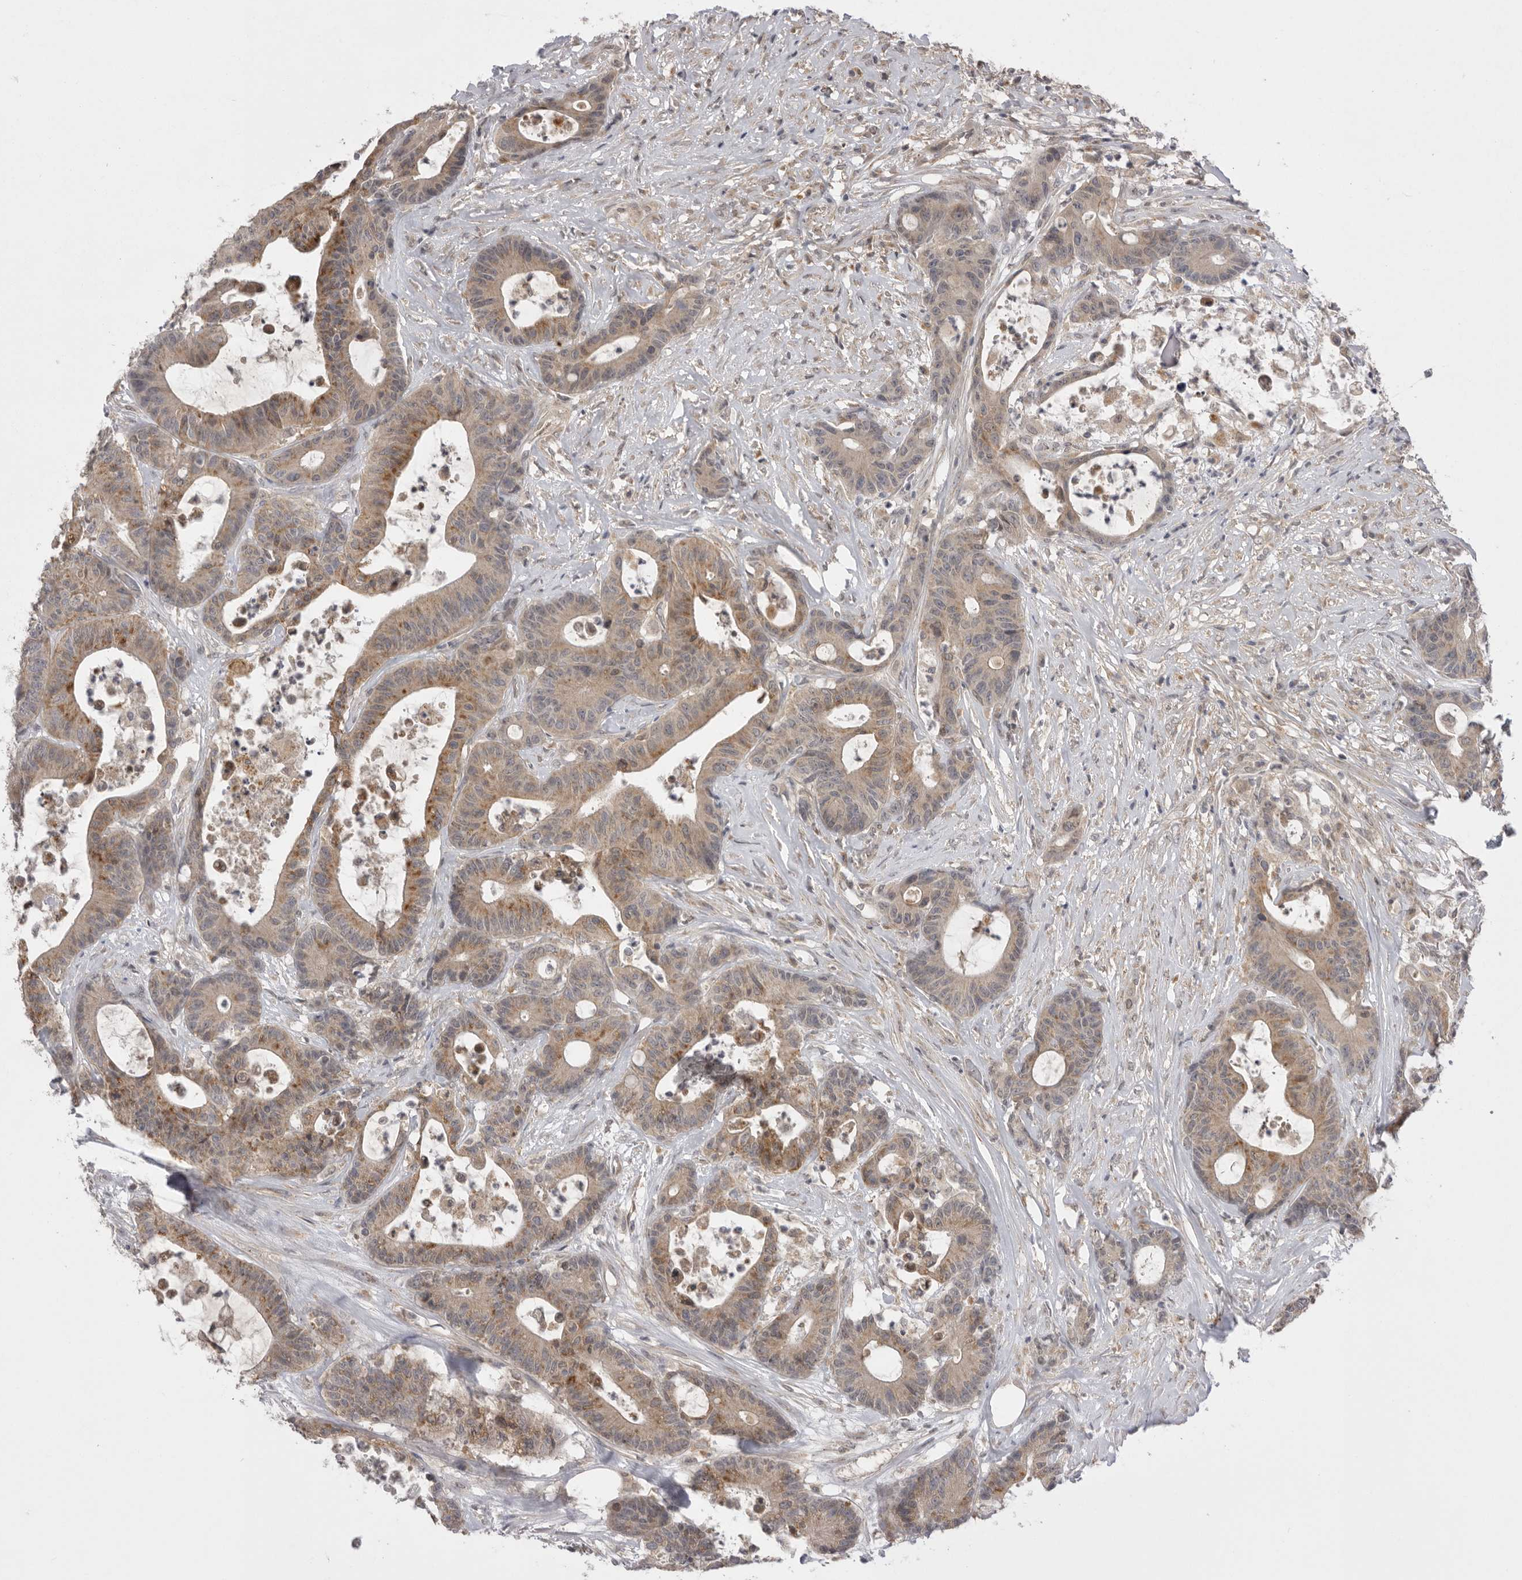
{"staining": {"intensity": "moderate", "quantity": ">75%", "location": "cytoplasmic/membranous"}, "tissue": "colorectal cancer", "cell_type": "Tumor cells", "image_type": "cancer", "snomed": [{"axis": "morphology", "description": "Adenocarcinoma, NOS"}, {"axis": "topography", "description": "Colon"}], "caption": "A high-resolution image shows immunohistochemistry staining of colorectal cancer, which reveals moderate cytoplasmic/membranous expression in approximately >75% of tumor cells.", "gene": "TLR3", "patient": {"sex": "female", "age": 84}}